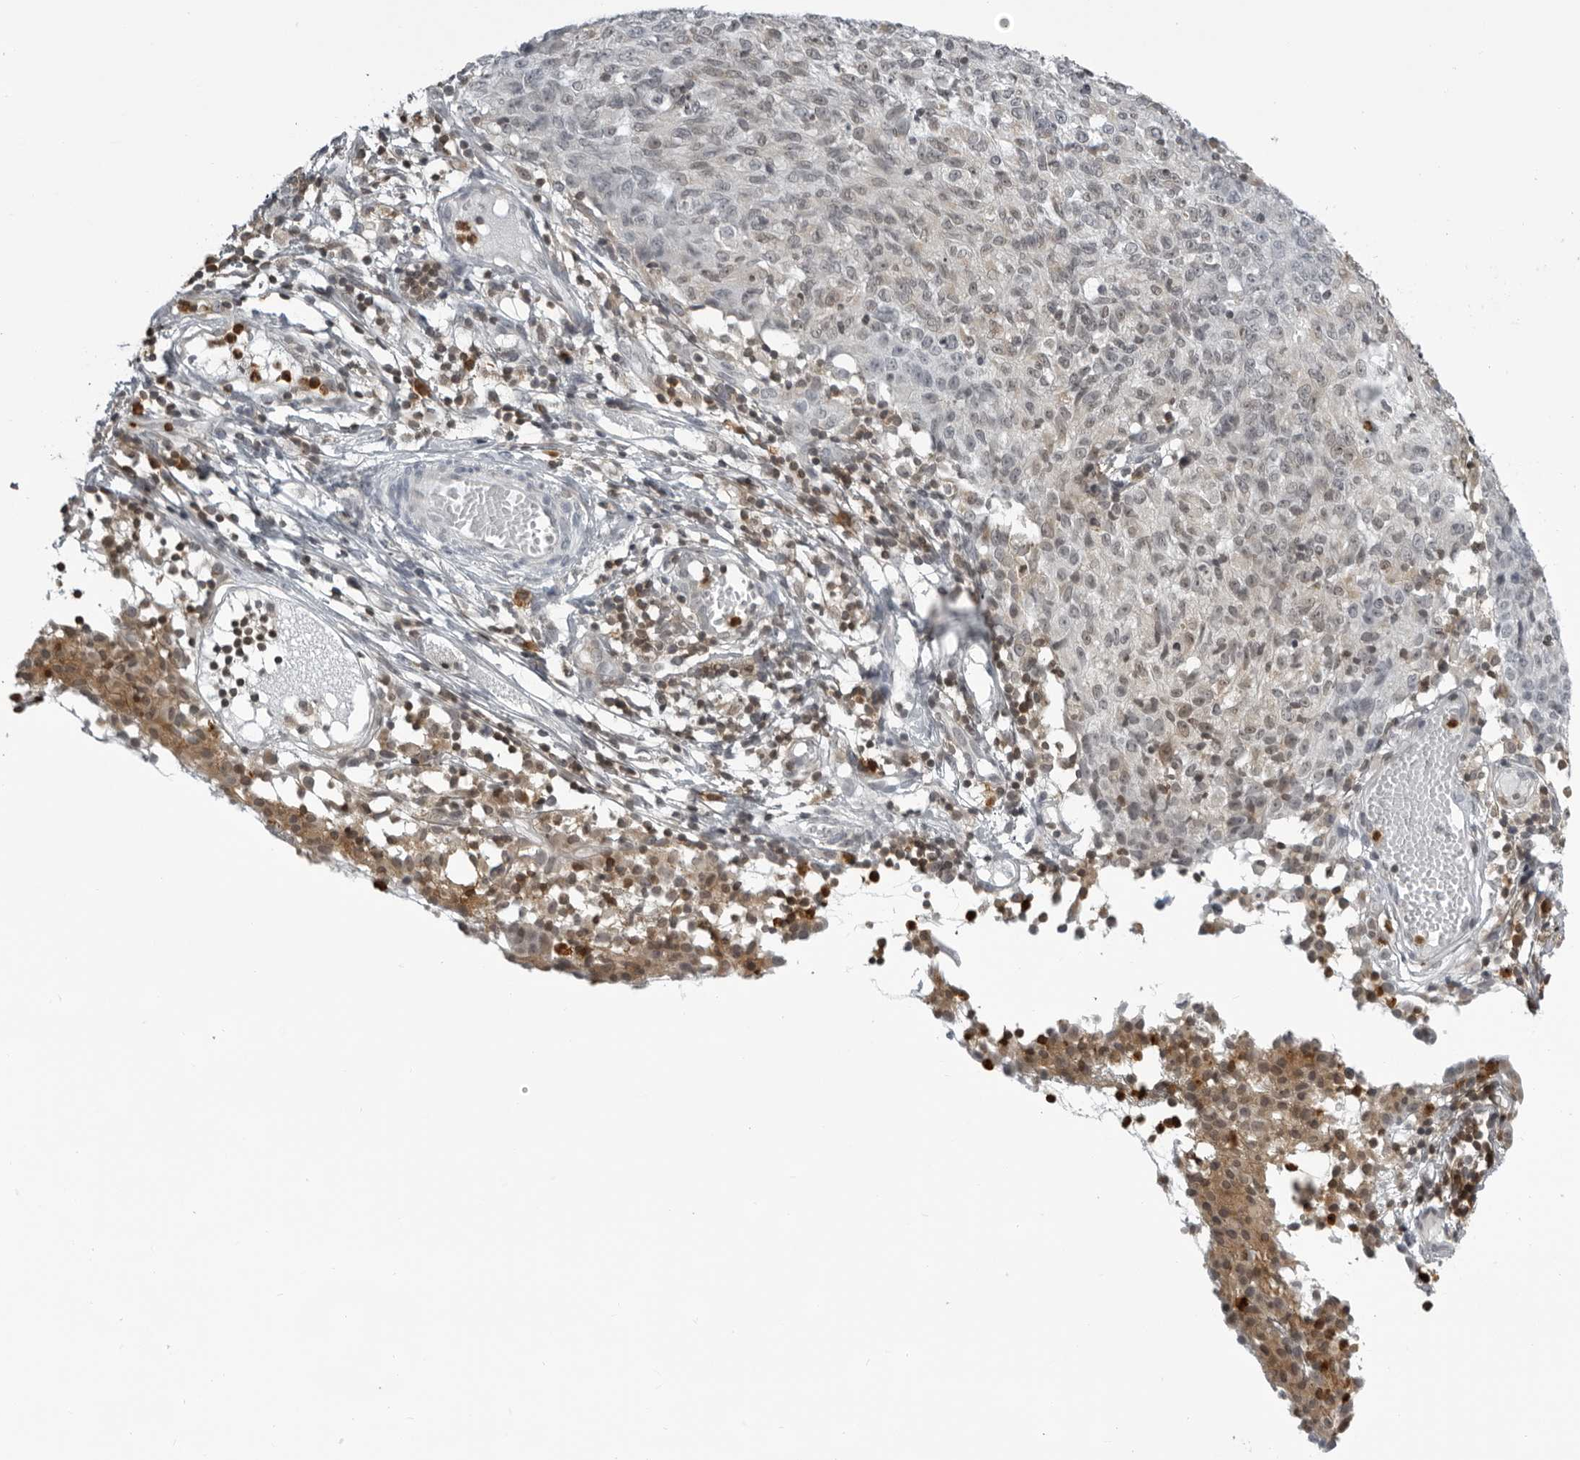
{"staining": {"intensity": "weak", "quantity": "<25%", "location": "cytoplasmic/membranous"}, "tissue": "ovarian cancer", "cell_type": "Tumor cells", "image_type": "cancer", "snomed": [{"axis": "morphology", "description": "Carcinoma, endometroid"}, {"axis": "topography", "description": "Ovary"}], "caption": "This is an immunohistochemistry image of endometroid carcinoma (ovarian). There is no expression in tumor cells.", "gene": "RTCA", "patient": {"sex": "female", "age": 42}}